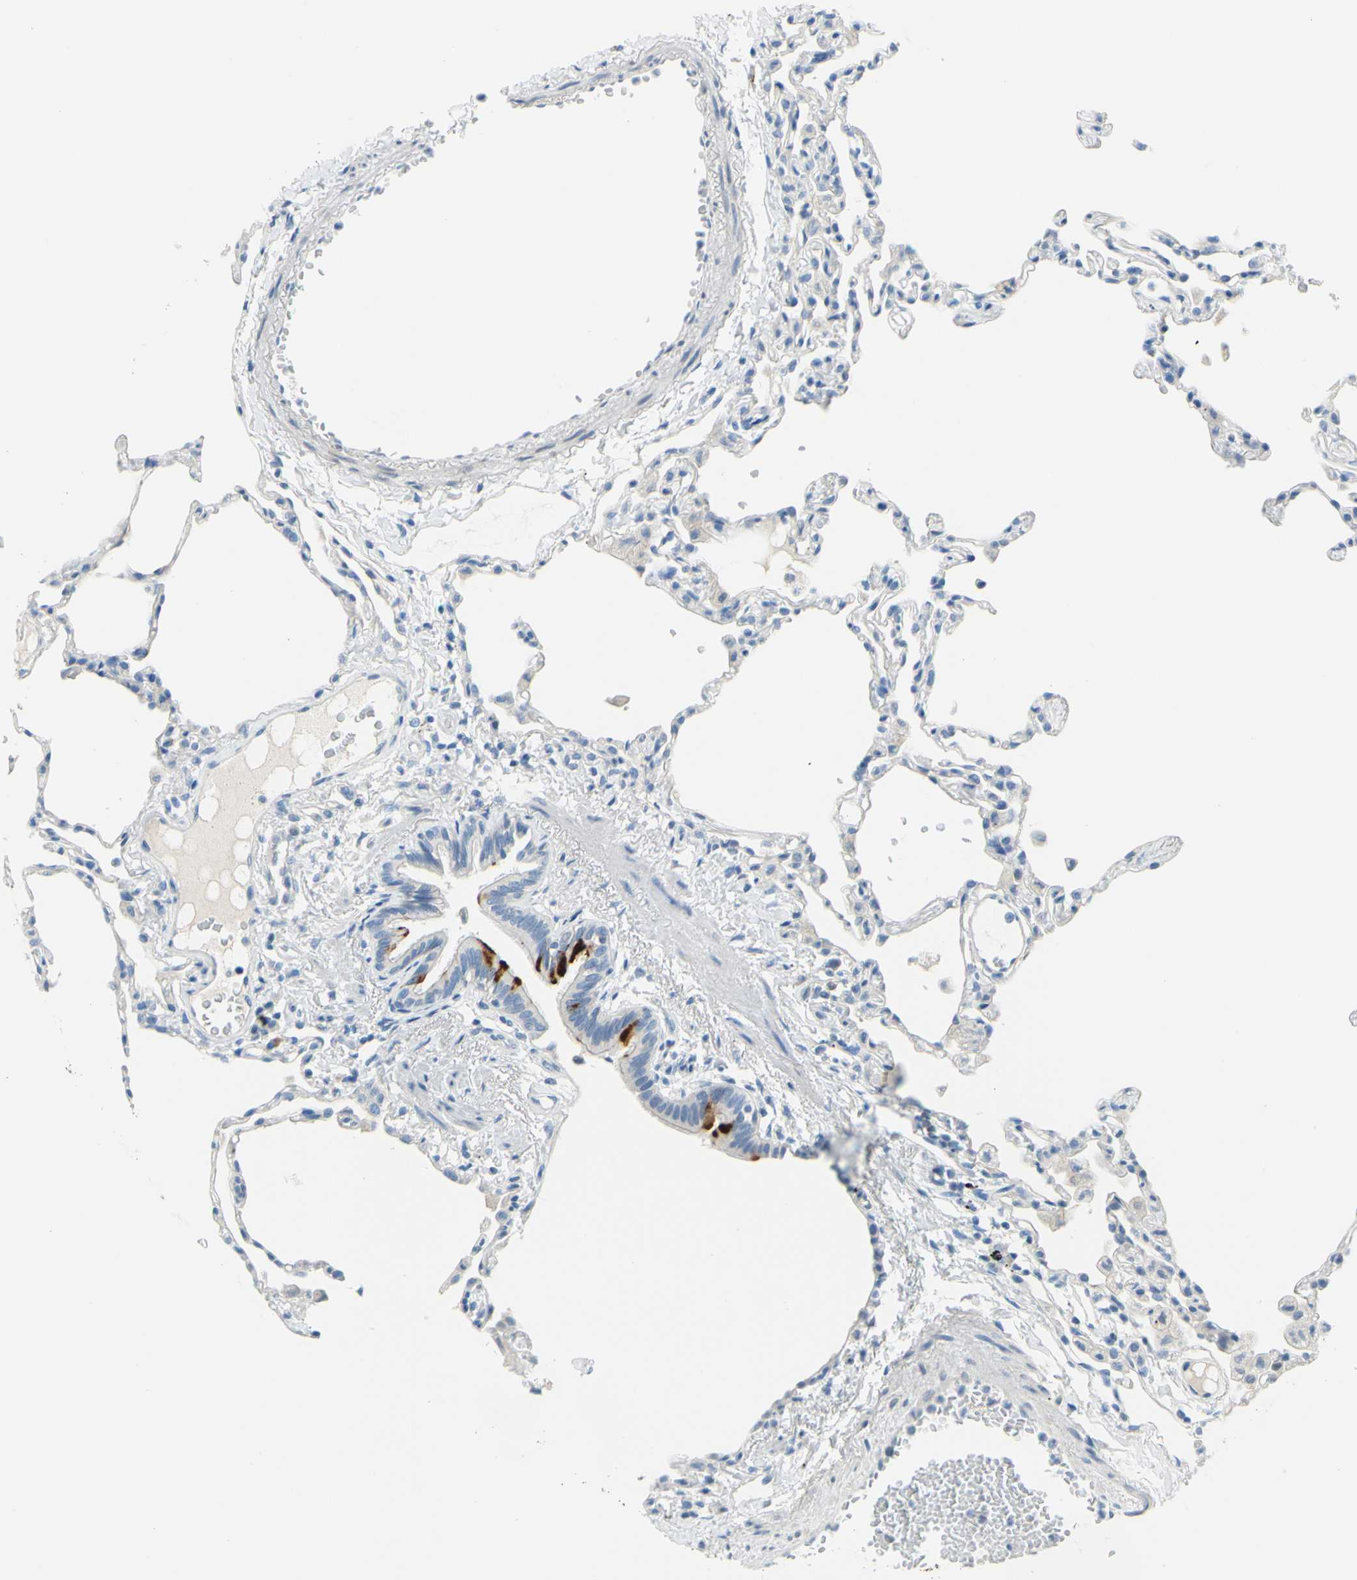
{"staining": {"intensity": "negative", "quantity": "none", "location": "none"}, "tissue": "lung", "cell_type": "Alveolar cells", "image_type": "normal", "snomed": [{"axis": "morphology", "description": "Normal tissue, NOS"}, {"axis": "topography", "description": "Lung"}], "caption": "This histopathology image is of normal lung stained with immunohistochemistry (IHC) to label a protein in brown with the nuclei are counter-stained blue. There is no expression in alveolar cells. (Stains: DAB (3,3'-diaminobenzidine) immunohistochemistry with hematoxylin counter stain, Microscopy: brightfield microscopy at high magnification).", "gene": "SLC1A2", "patient": {"sex": "female", "age": 49}}